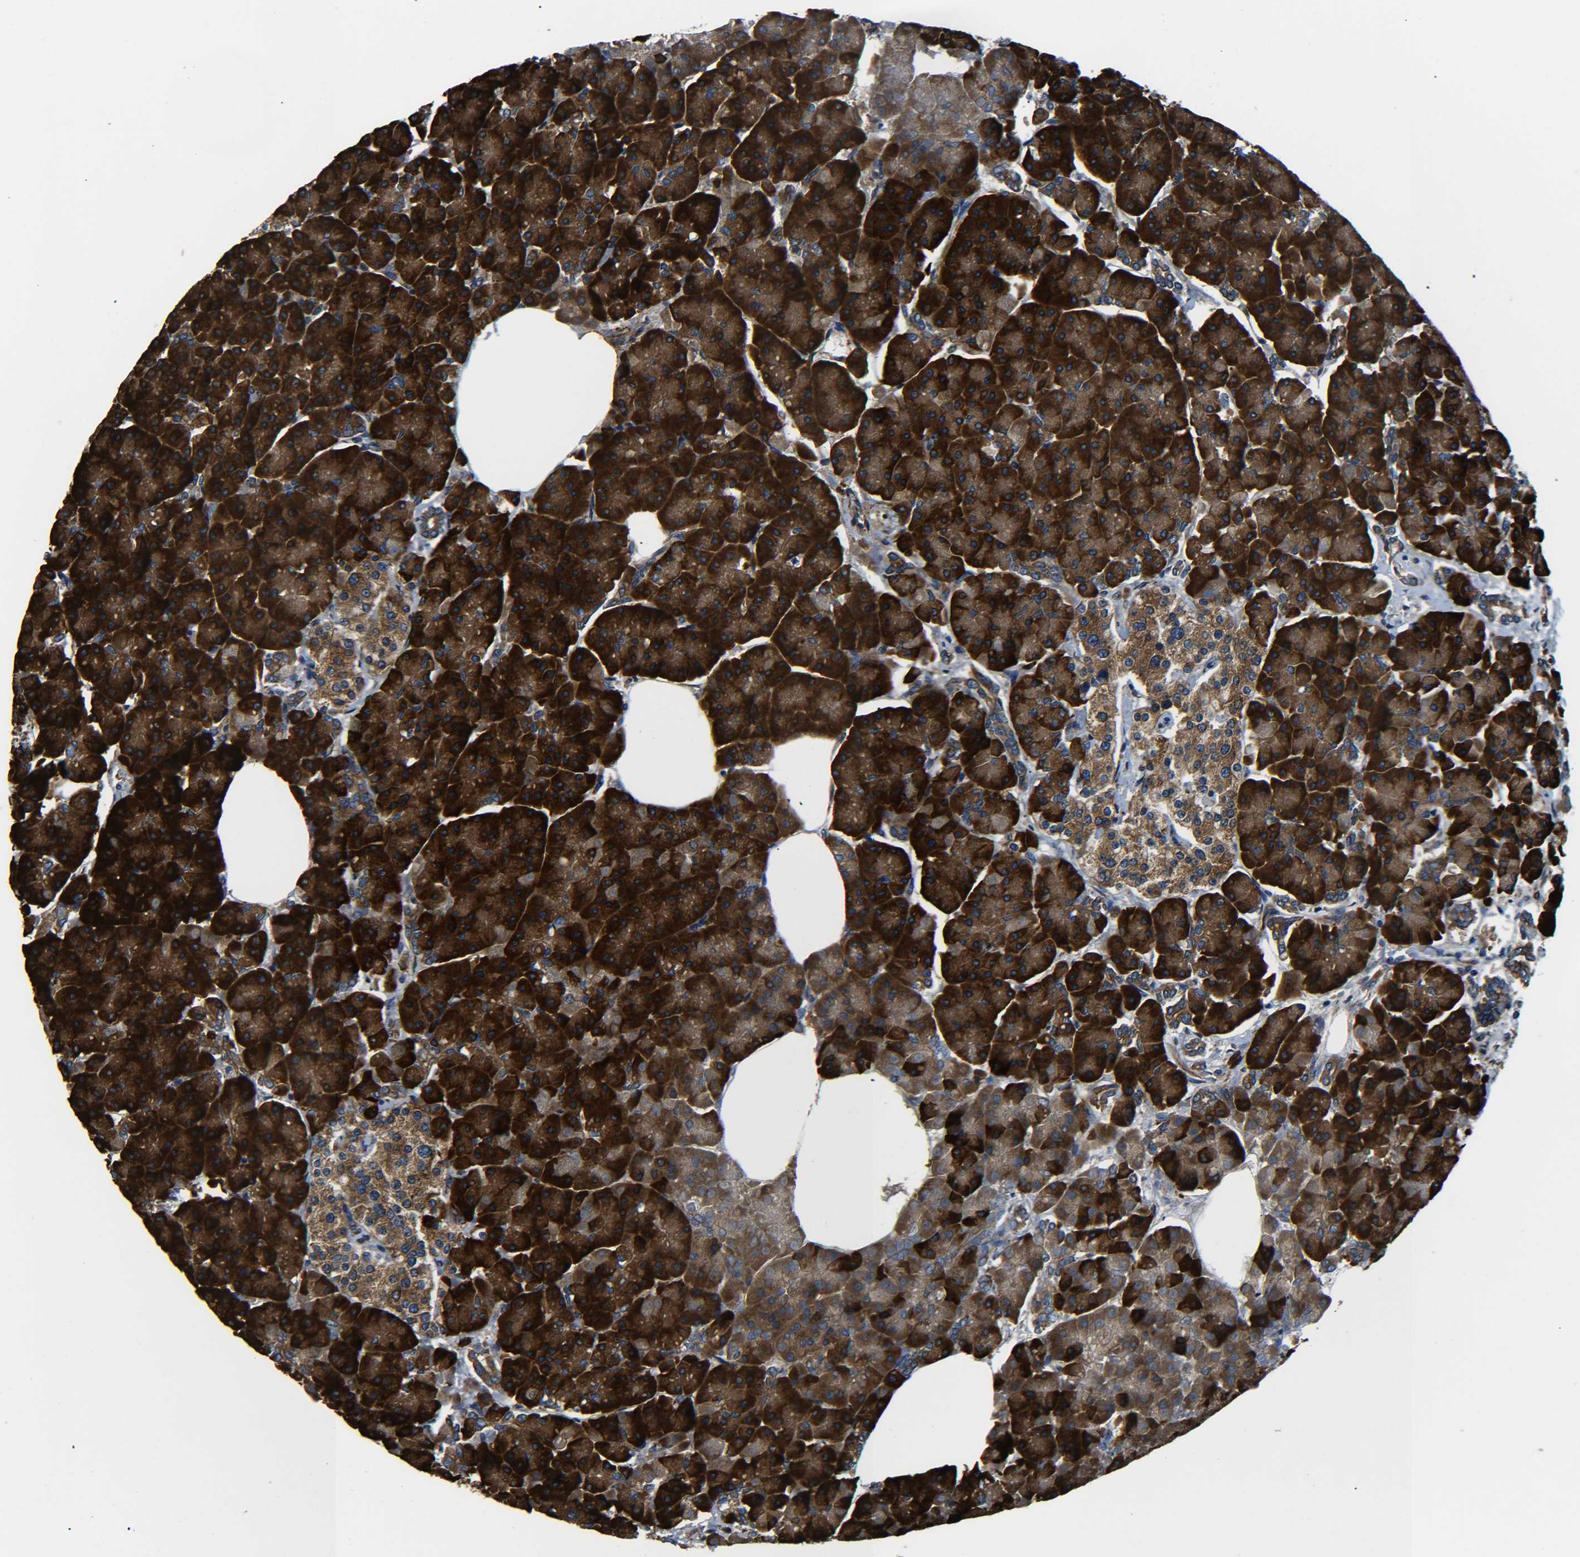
{"staining": {"intensity": "strong", "quantity": ">75%", "location": "cytoplasmic/membranous"}, "tissue": "pancreas", "cell_type": "Exocrine glandular cells", "image_type": "normal", "snomed": [{"axis": "morphology", "description": "Normal tissue, NOS"}, {"axis": "topography", "description": "Pancreas"}], "caption": "Approximately >75% of exocrine glandular cells in normal human pancreas reveal strong cytoplasmic/membranous protein positivity as visualized by brown immunohistochemical staining.", "gene": "PREB", "patient": {"sex": "female", "age": 70}}